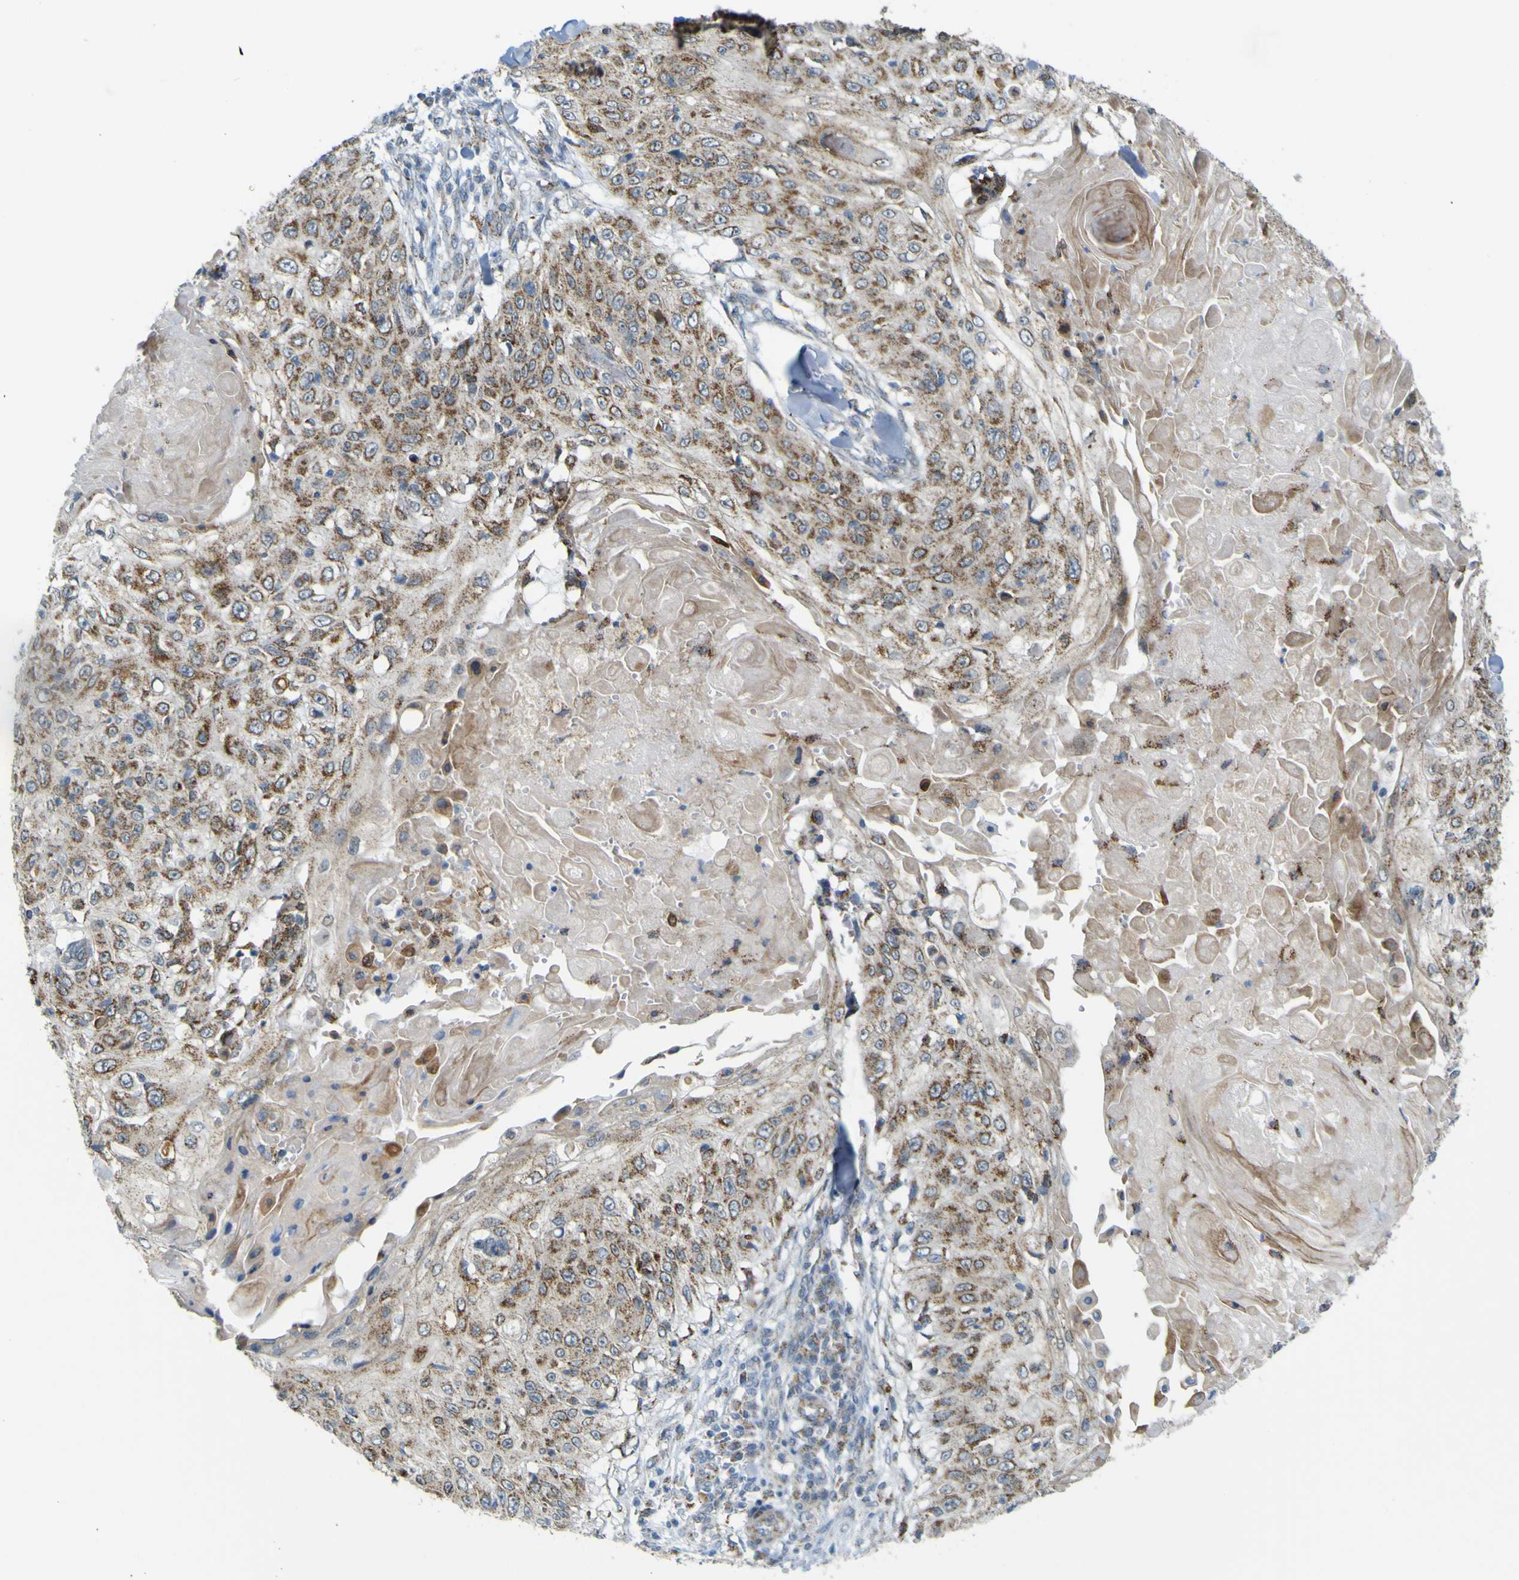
{"staining": {"intensity": "moderate", "quantity": ">75%", "location": "cytoplasmic/membranous"}, "tissue": "skin cancer", "cell_type": "Tumor cells", "image_type": "cancer", "snomed": [{"axis": "morphology", "description": "Squamous cell carcinoma, NOS"}, {"axis": "topography", "description": "Skin"}], "caption": "Squamous cell carcinoma (skin) stained with a protein marker shows moderate staining in tumor cells.", "gene": "ACBD5", "patient": {"sex": "male", "age": 86}}